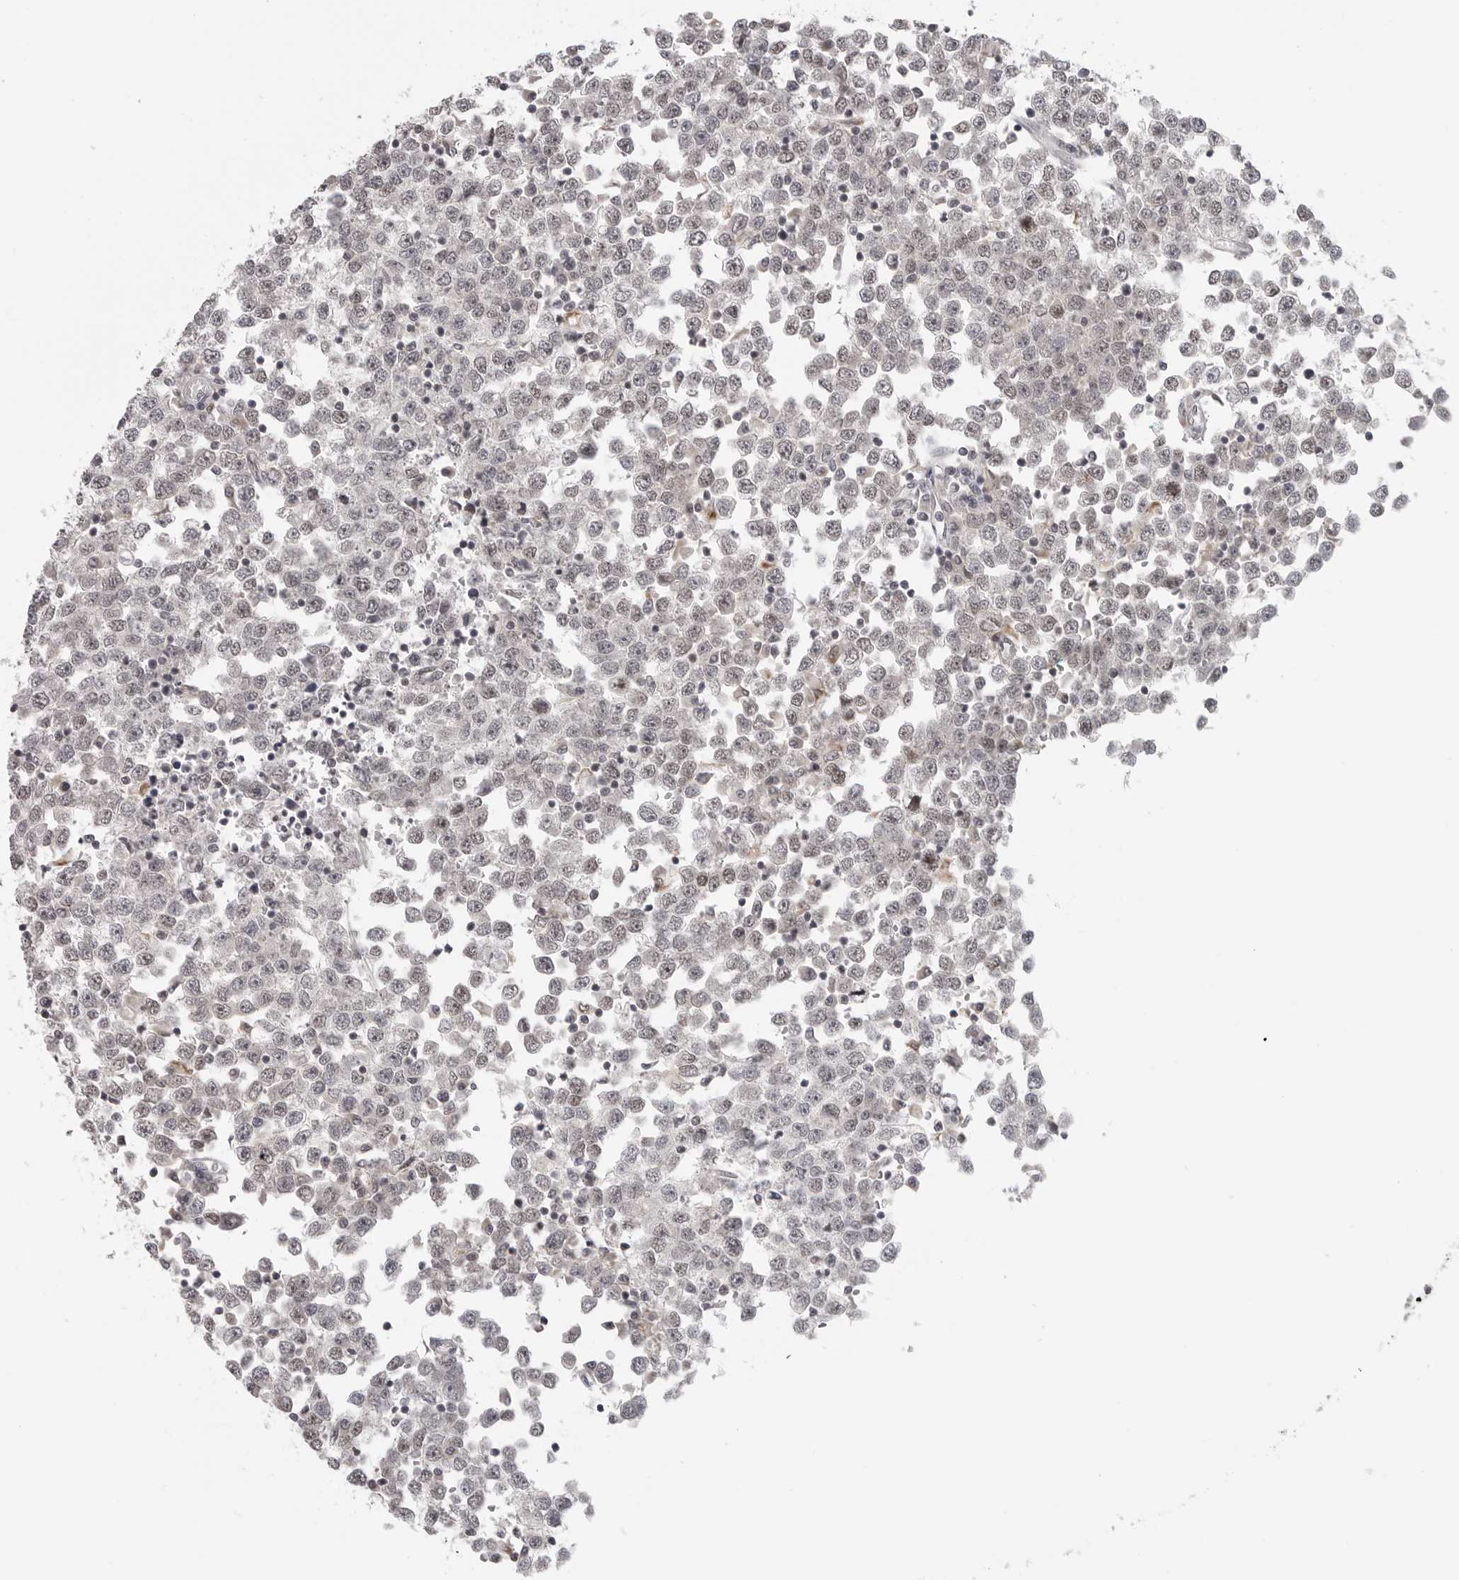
{"staining": {"intensity": "weak", "quantity": "<25%", "location": "nuclear"}, "tissue": "testis cancer", "cell_type": "Tumor cells", "image_type": "cancer", "snomed": [{"axis": "morphology", "description": "Seminoma, NOS"}, {"axis": "topography", "description": "Testis"}], "caption": "High power microscopy micrograph of an immunohistochemistry (IHC) image of testis cancer, revealing no significant positivity in tumor cells. The staining was performed using DAB (3,3'-diaminobenzidine) to visualize the protein expression in brown, while the nuclei were stained in blue with hematoxylin (Magnification: 20x).", "gene": "TUT4", "patient": {"sex": "male", "age": 65}}